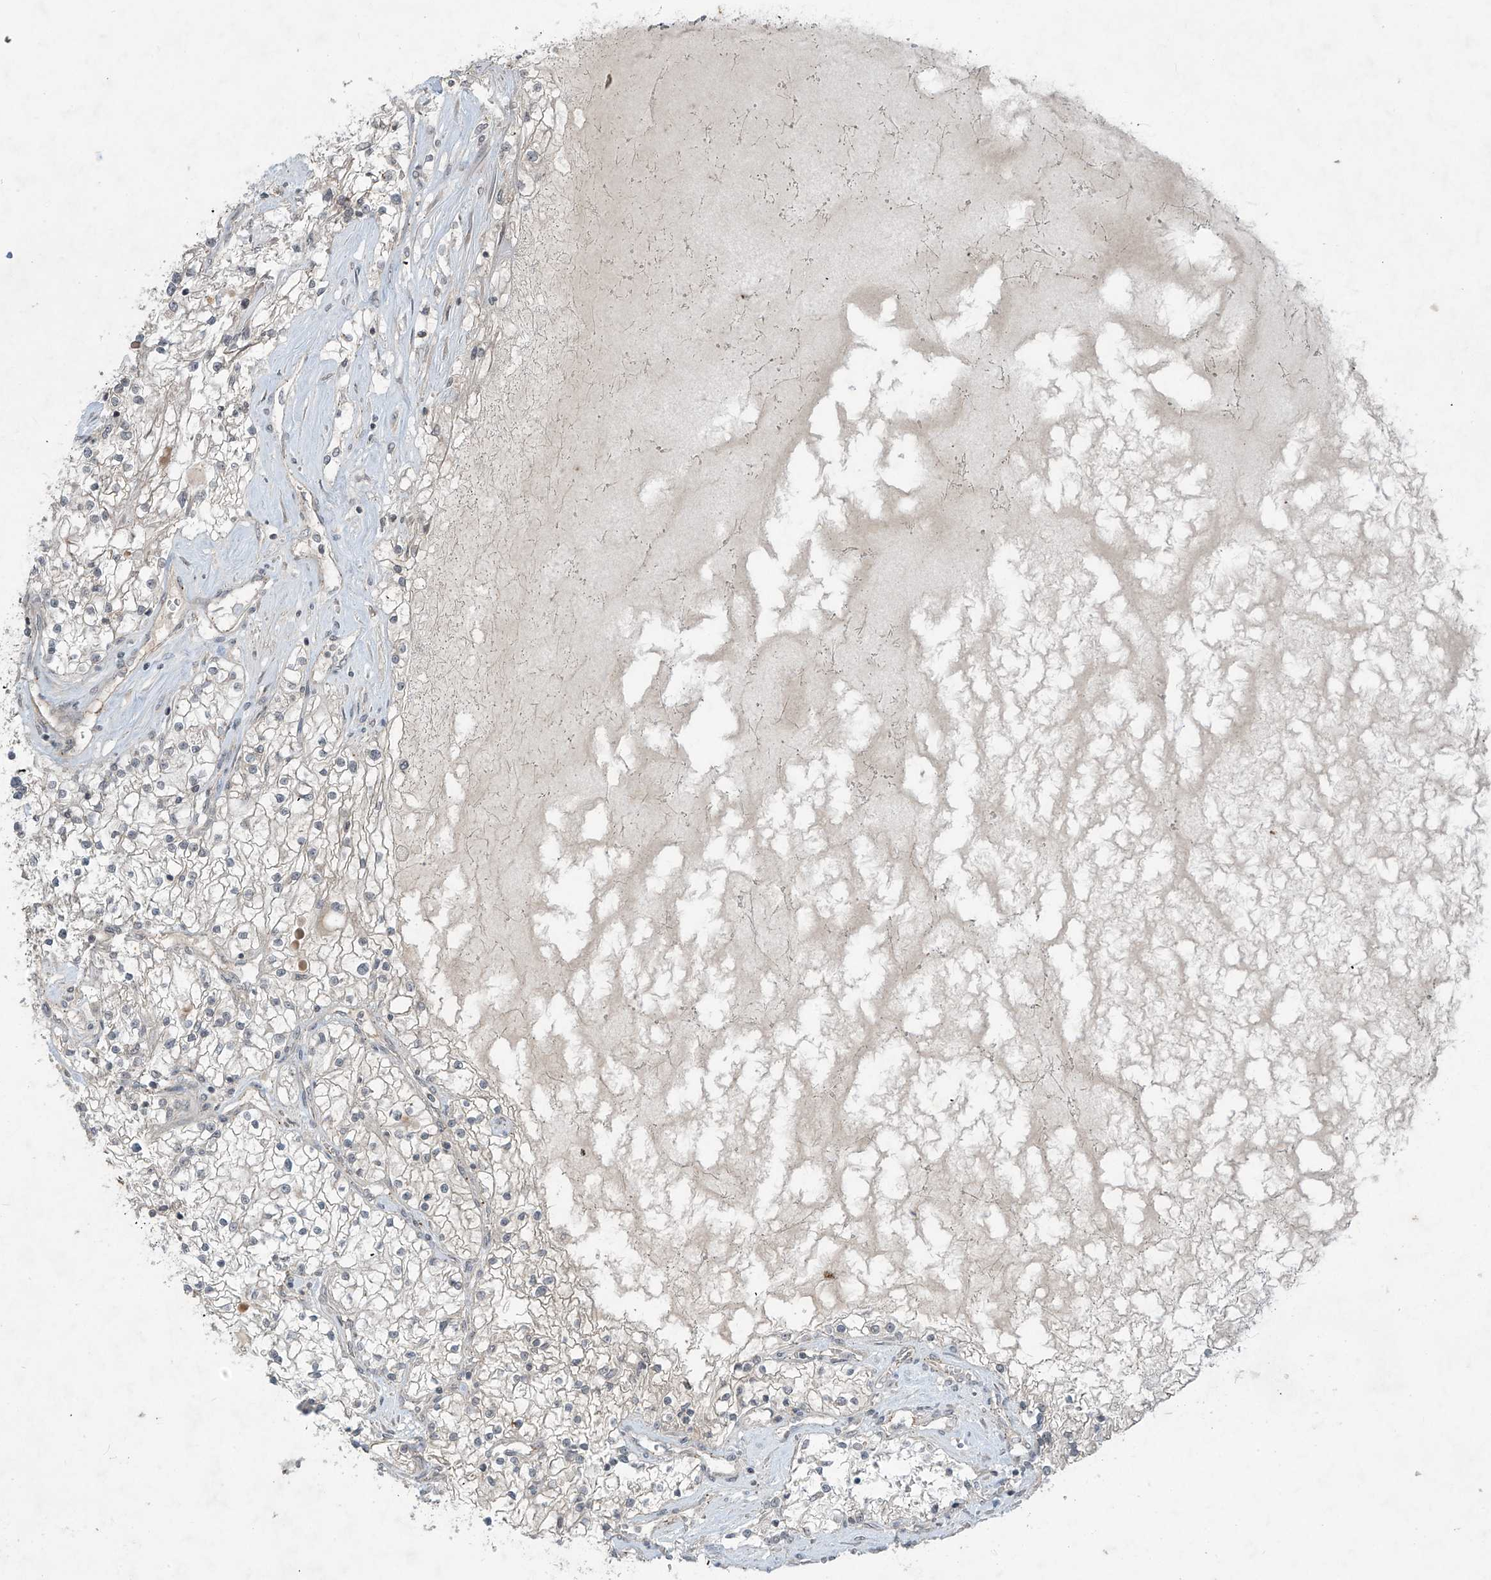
{"staining": {"intensity": "negative", "quantity": "none", "location": "none"}, "tissue": "renal cancer", "cell_type": "Tumor cells", "image_type": "cancer", "snomed": [{"axis": "morphology", "description": "Normal tissue, NOS"}, {"axis": "morphology", "description": "Adenocarcinoma, NOS"}, {"axis": "topography", "description": "Kidney"}], "caption": "Adenocarcinoma (renal) stained for a protein using immunohistochemistry (IHC) reveals no positivity tumor cells.", "gene": "DGKQ", "patient": {"sex": "male", "age": 68}}